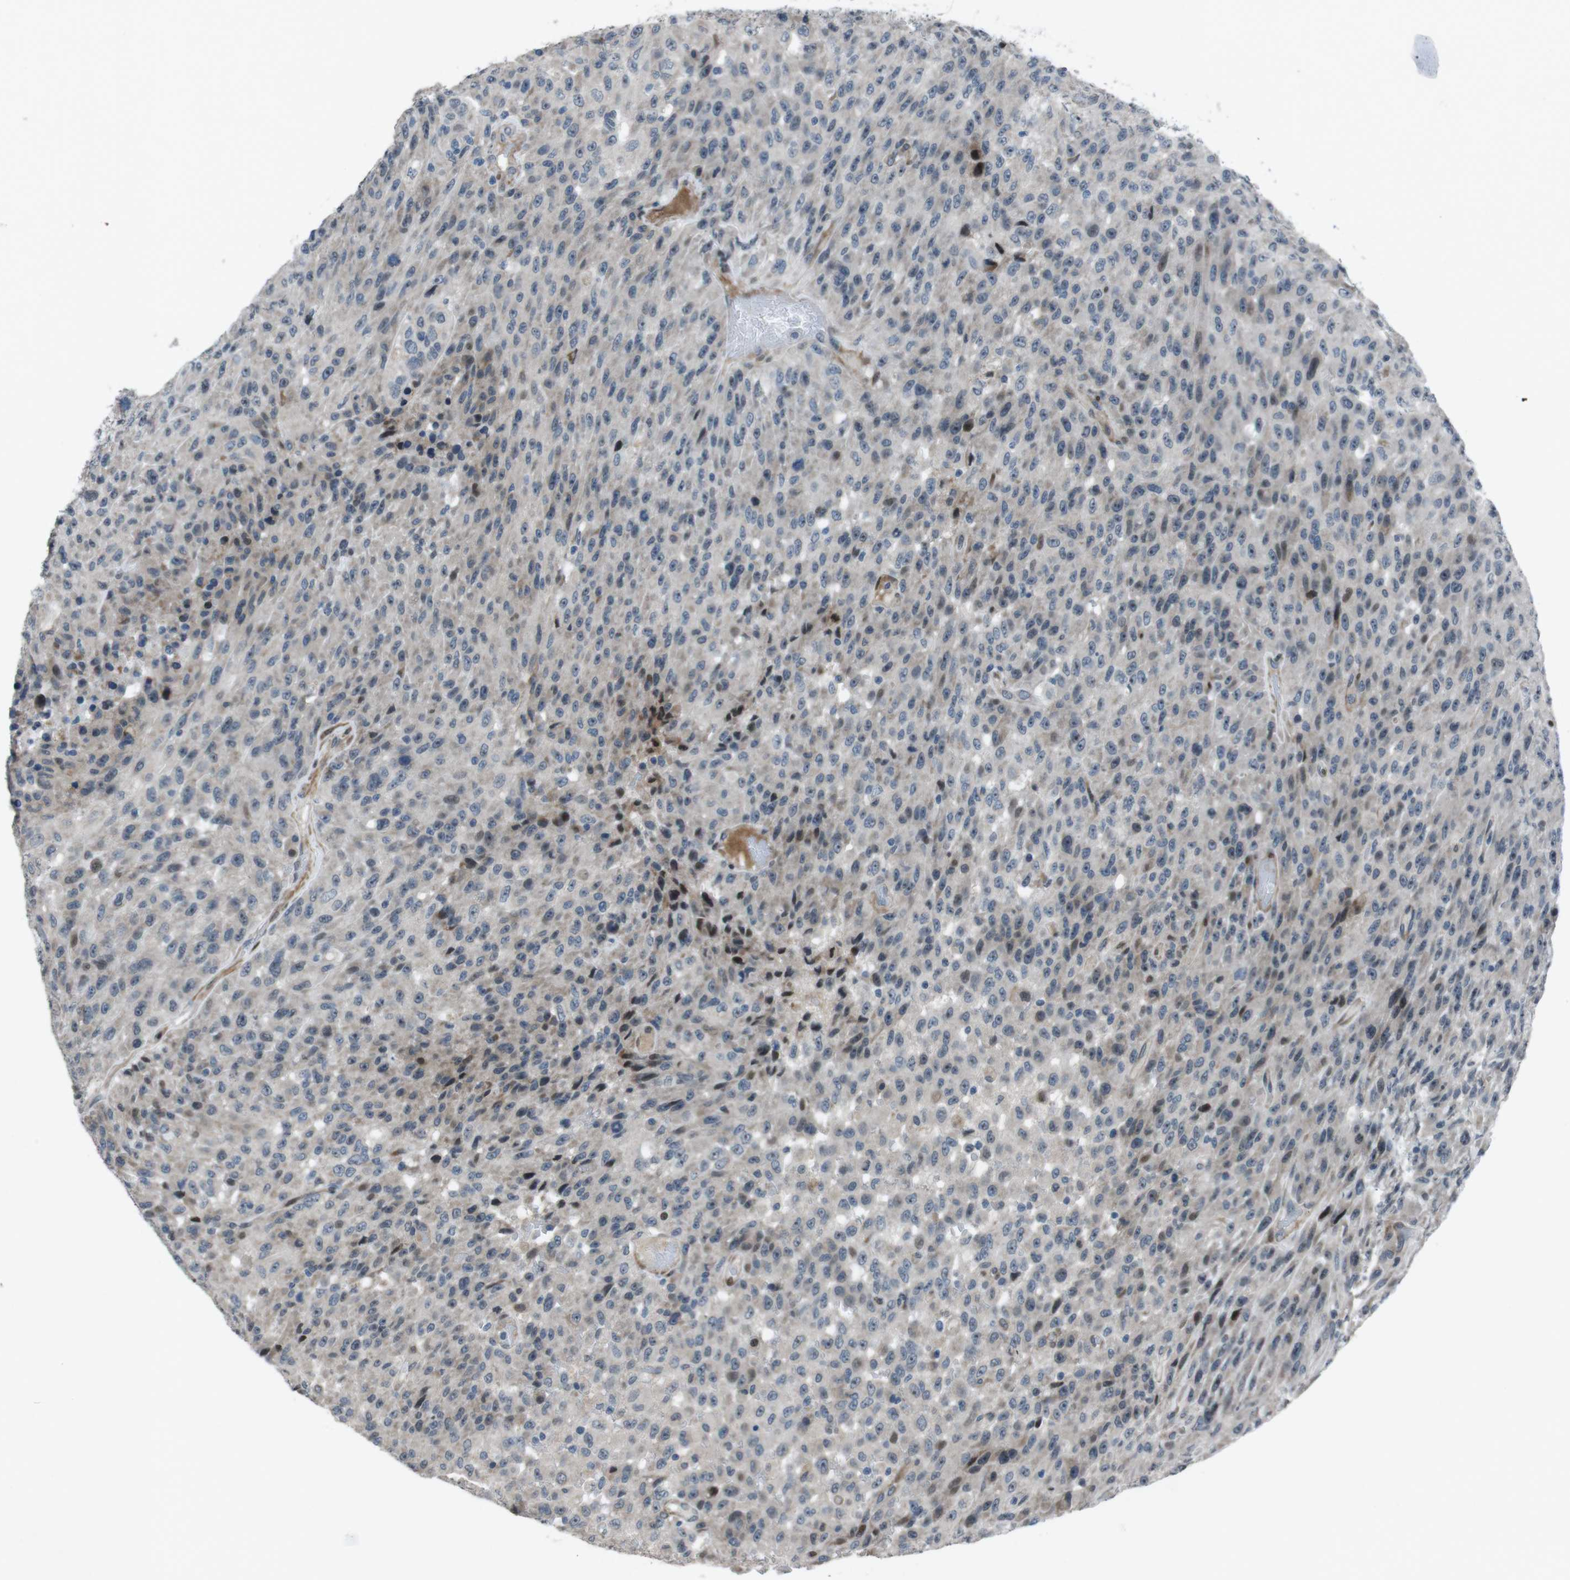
{"staining": {"intensity": "moderate", "quantity": "<25%", "location": "nuclear"}, "tissue": "urothelial cancer", "cell_type": "Tumor cells", "image_type": "cancer", "snomed": [{"axis": "morphology", "description": "Urothelial carcinoma, High grade"}, {"axis": "topography", "description": "Urinary bladder"}], "caption": "DAB immunohistochemical staining of human urothelial cancer reveals moderate nuclear protein positivity in about <25% of tumor cells.", "gene": "PBRM1", "patient": {"sex": "male", "age": 66}}